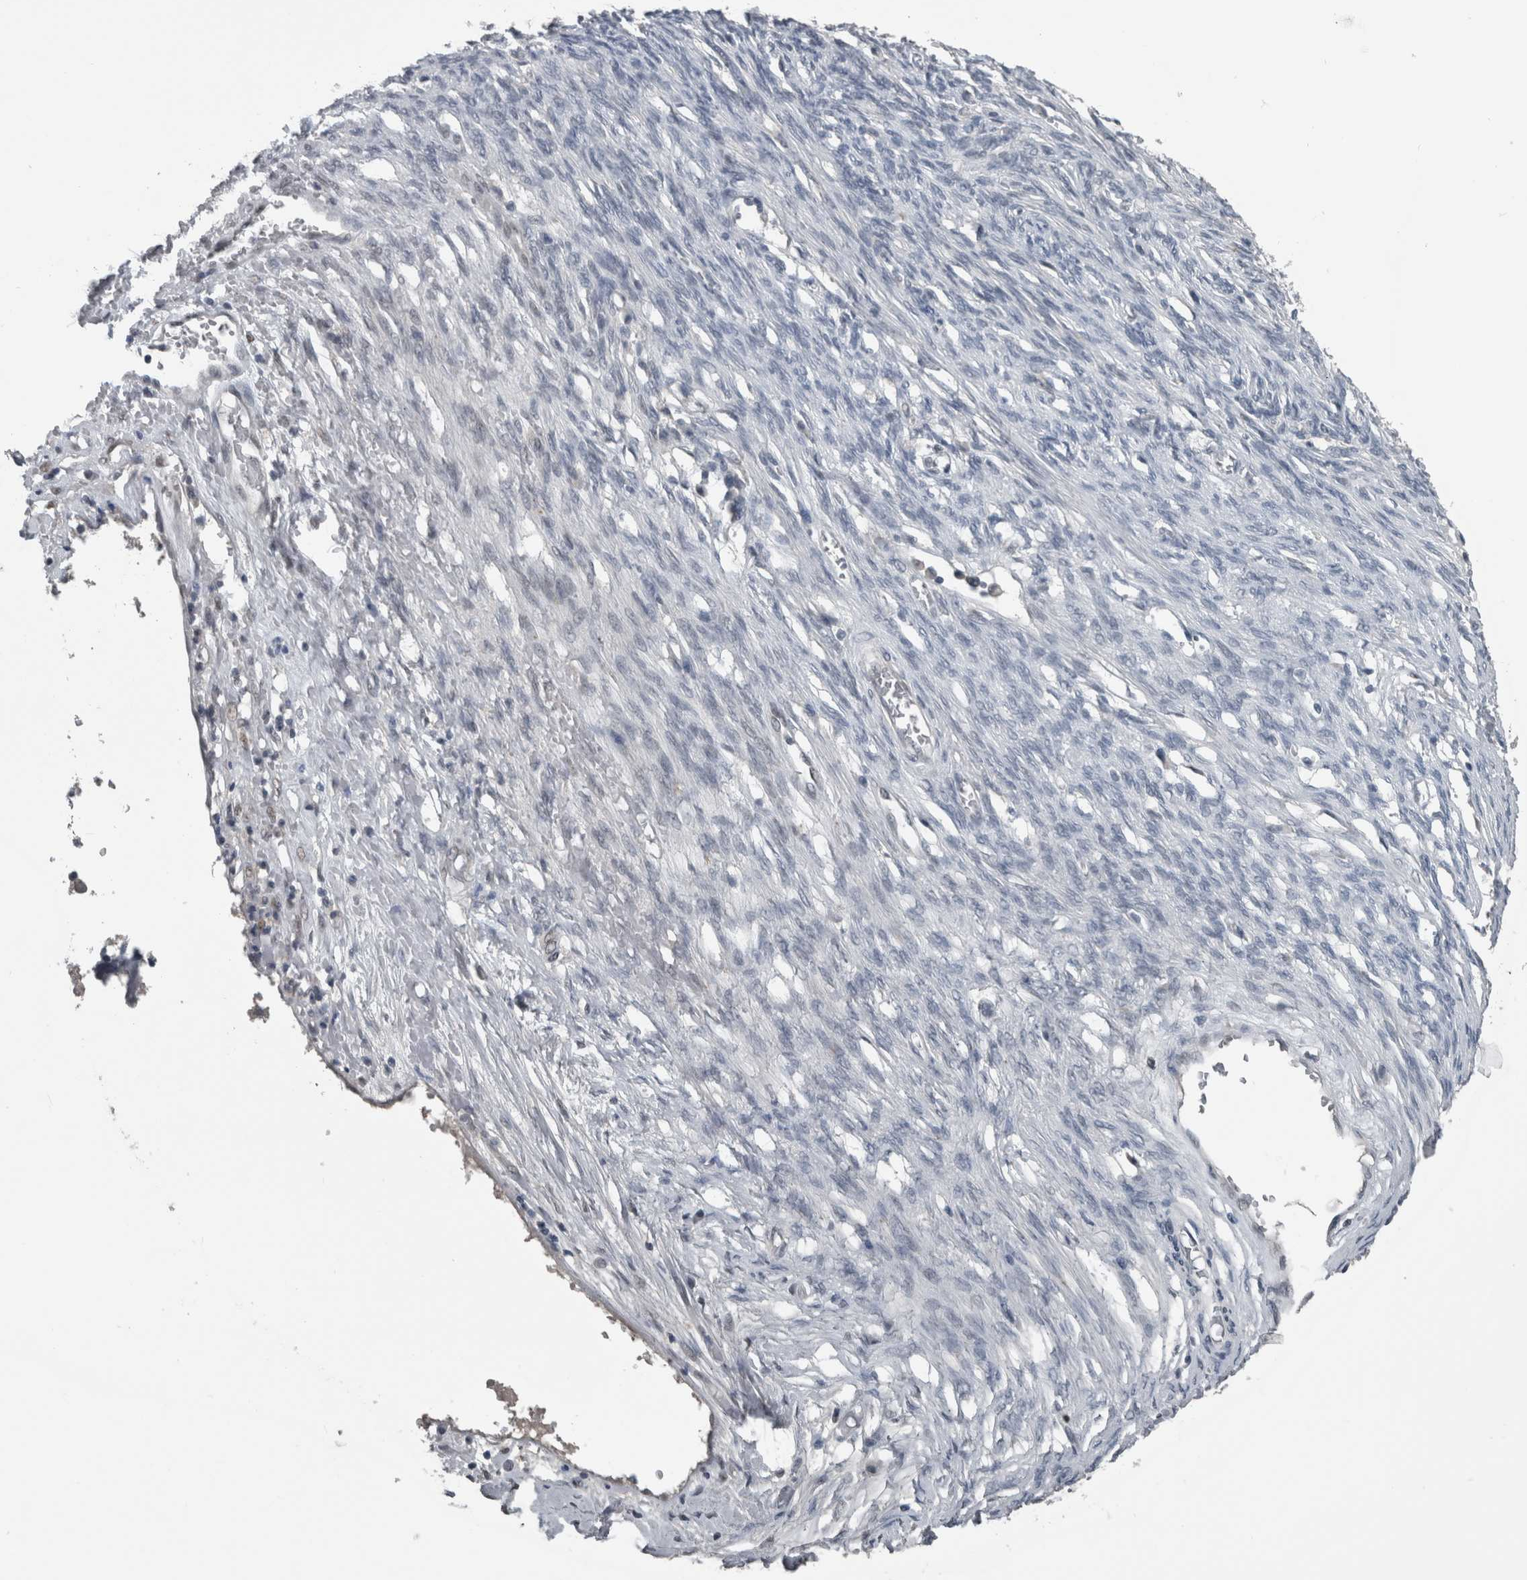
{"staining": {"intensity": "strong", "quantity": "<25%", "location": "nuclear"}, "tissue": "ovarian cancer", "cell_type": "Tumor cells", "image_type": "cancer", "snomed": [{"axis": "morphology", "description": "Cystadenocarcinoma, serous, NOS"}, {"axis": "topography", "description": "Ovary"}], "caption": "Immunohistochemical staining of human ovarian cancer (serous cystadenocarcinoma) exhibits strong nuclear protein positivity in about <25% of tumor cells.", "gene": "ZBTB21", "patient": {"sex": "female", "age": 44}}